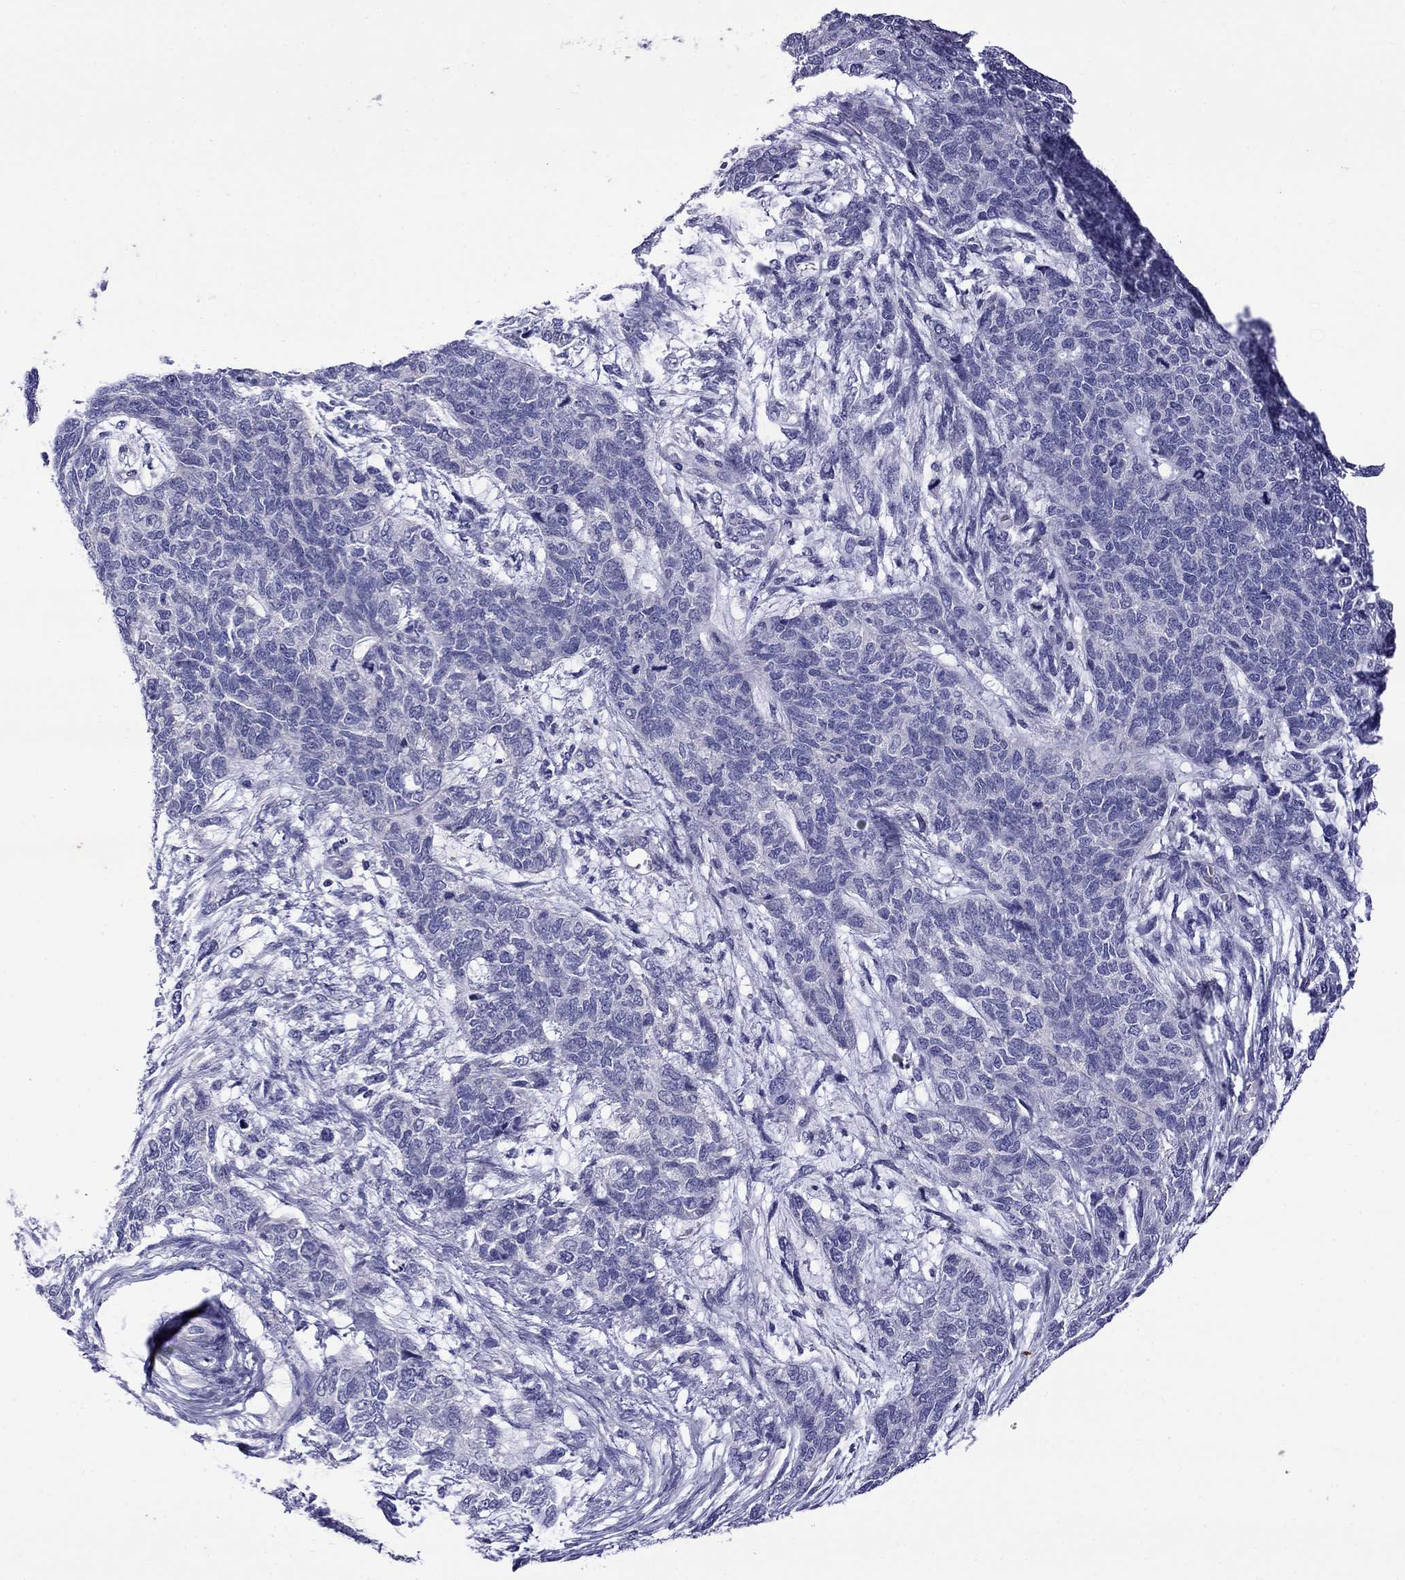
{"staining": {"intensity": "negative", "quantity": "none", "location": "none"}, "tissue": "cervical cancer", "cell_type": "Tumor cells", "image_type": "cancer", "snomed": [{"axis": "morphology", "description": "Squamous cell carcinoma, NOS"}, {"axis": "topography", "description": "Cervix"}], "caption": "This is an immunohistochemistry (IHC) micrograph of cervical squamous cell carcinoma. There is no staining in tumor cells.", "gene": "STAR", "patient": {"sex": "female", "age": 63}}